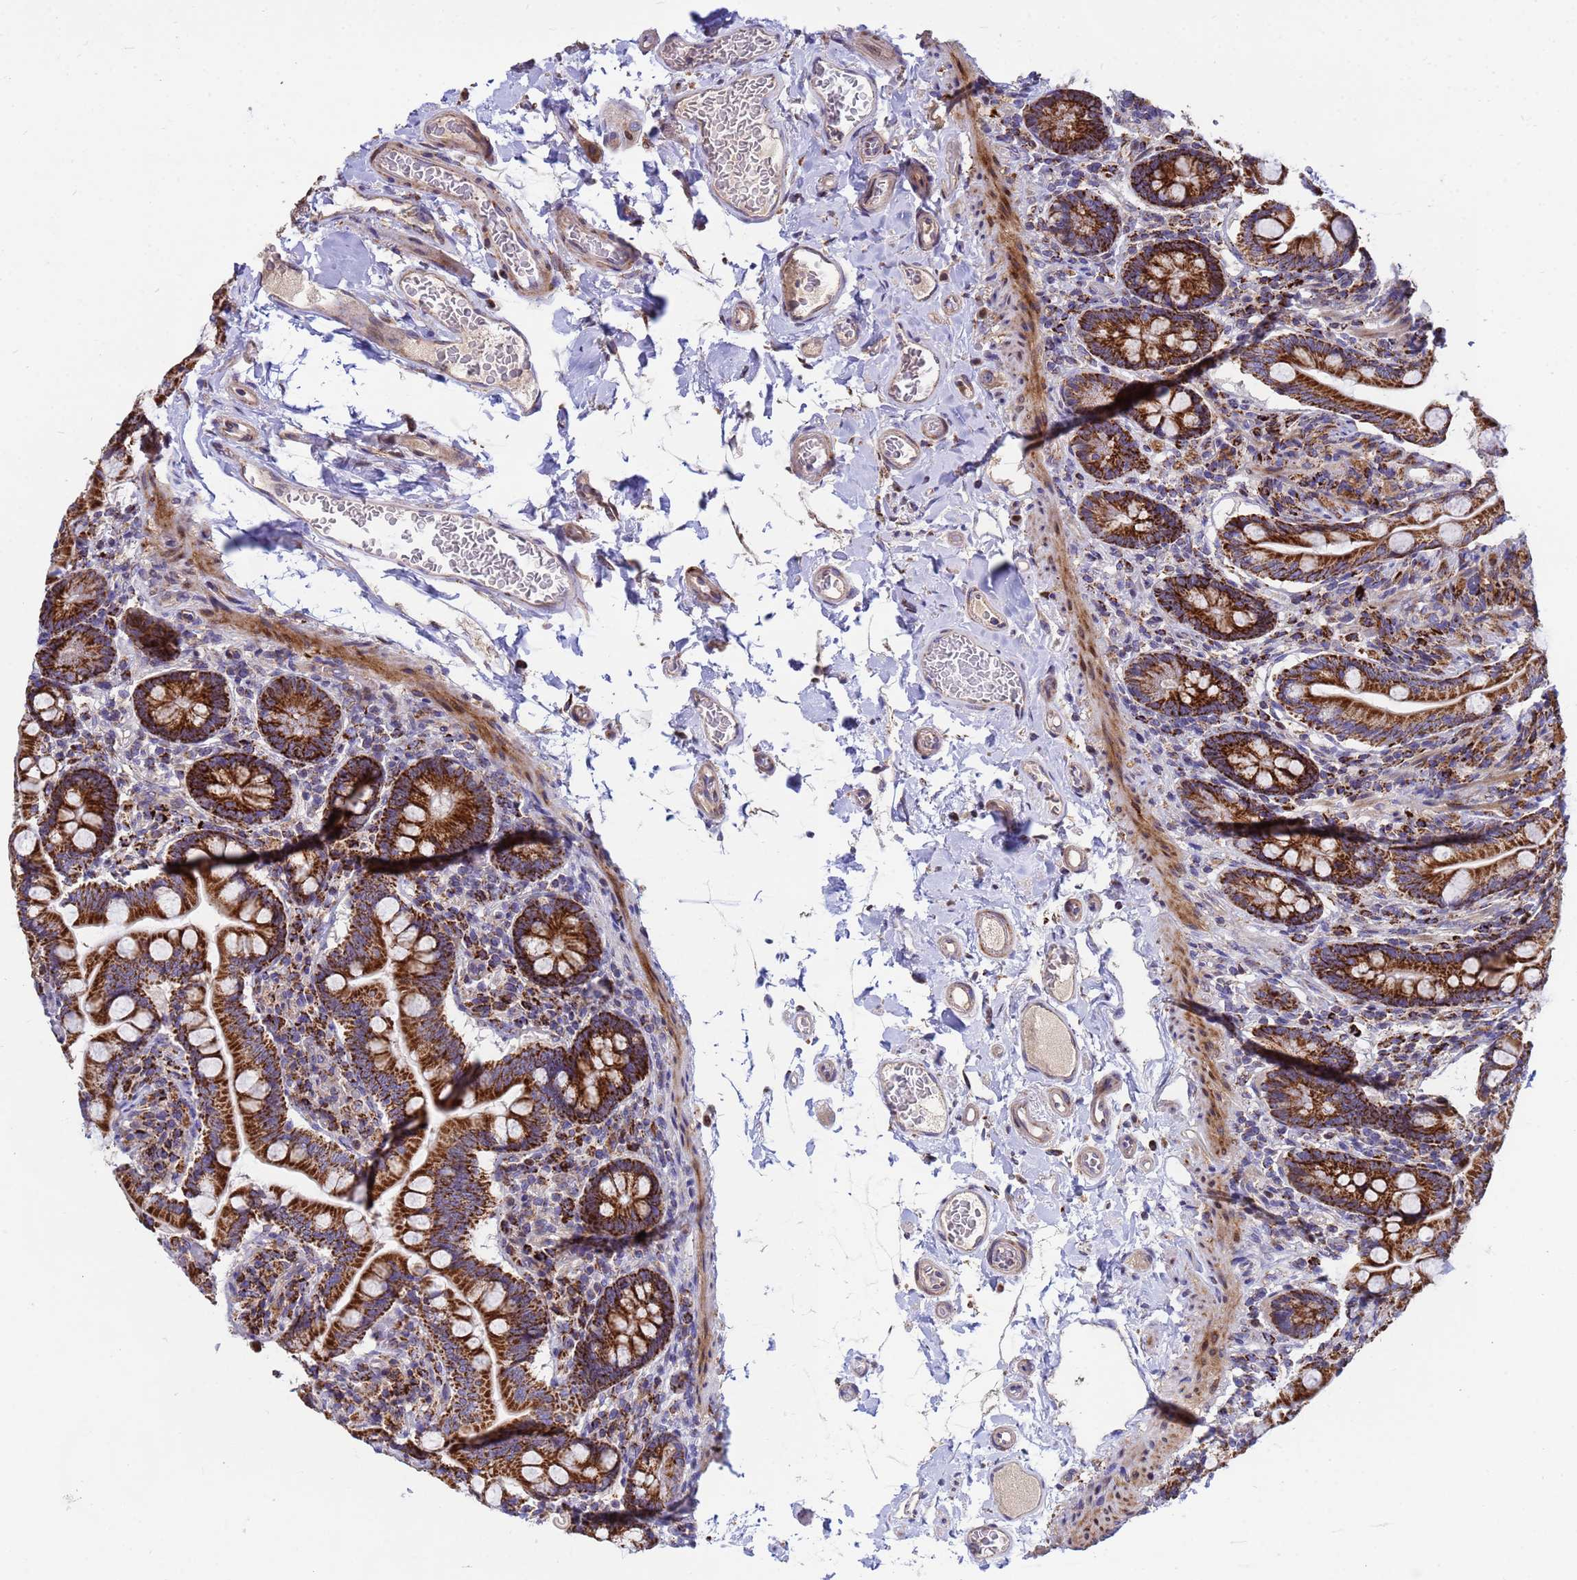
{"staining": {"intensity": "strong", "quantity": ">75%", "location": "cytoplasmic/membranous"}, "tissue": "small intestine", "cell_type": "Glandular cells", "image_type": "normal", "snomed": [{"axis": "morphology", "description": "Normal tissue, NOS"}, {"axis": "topography", "description": "Small intestine"}], "caption": "Immunohistochemical staining of normal human small intestine shows strong cytoplasmic/membranous protein staining in approximately >75% of glandular cells.", "gene": "TUBGCP3", "patient": {"sex": "female", "age": 64}}